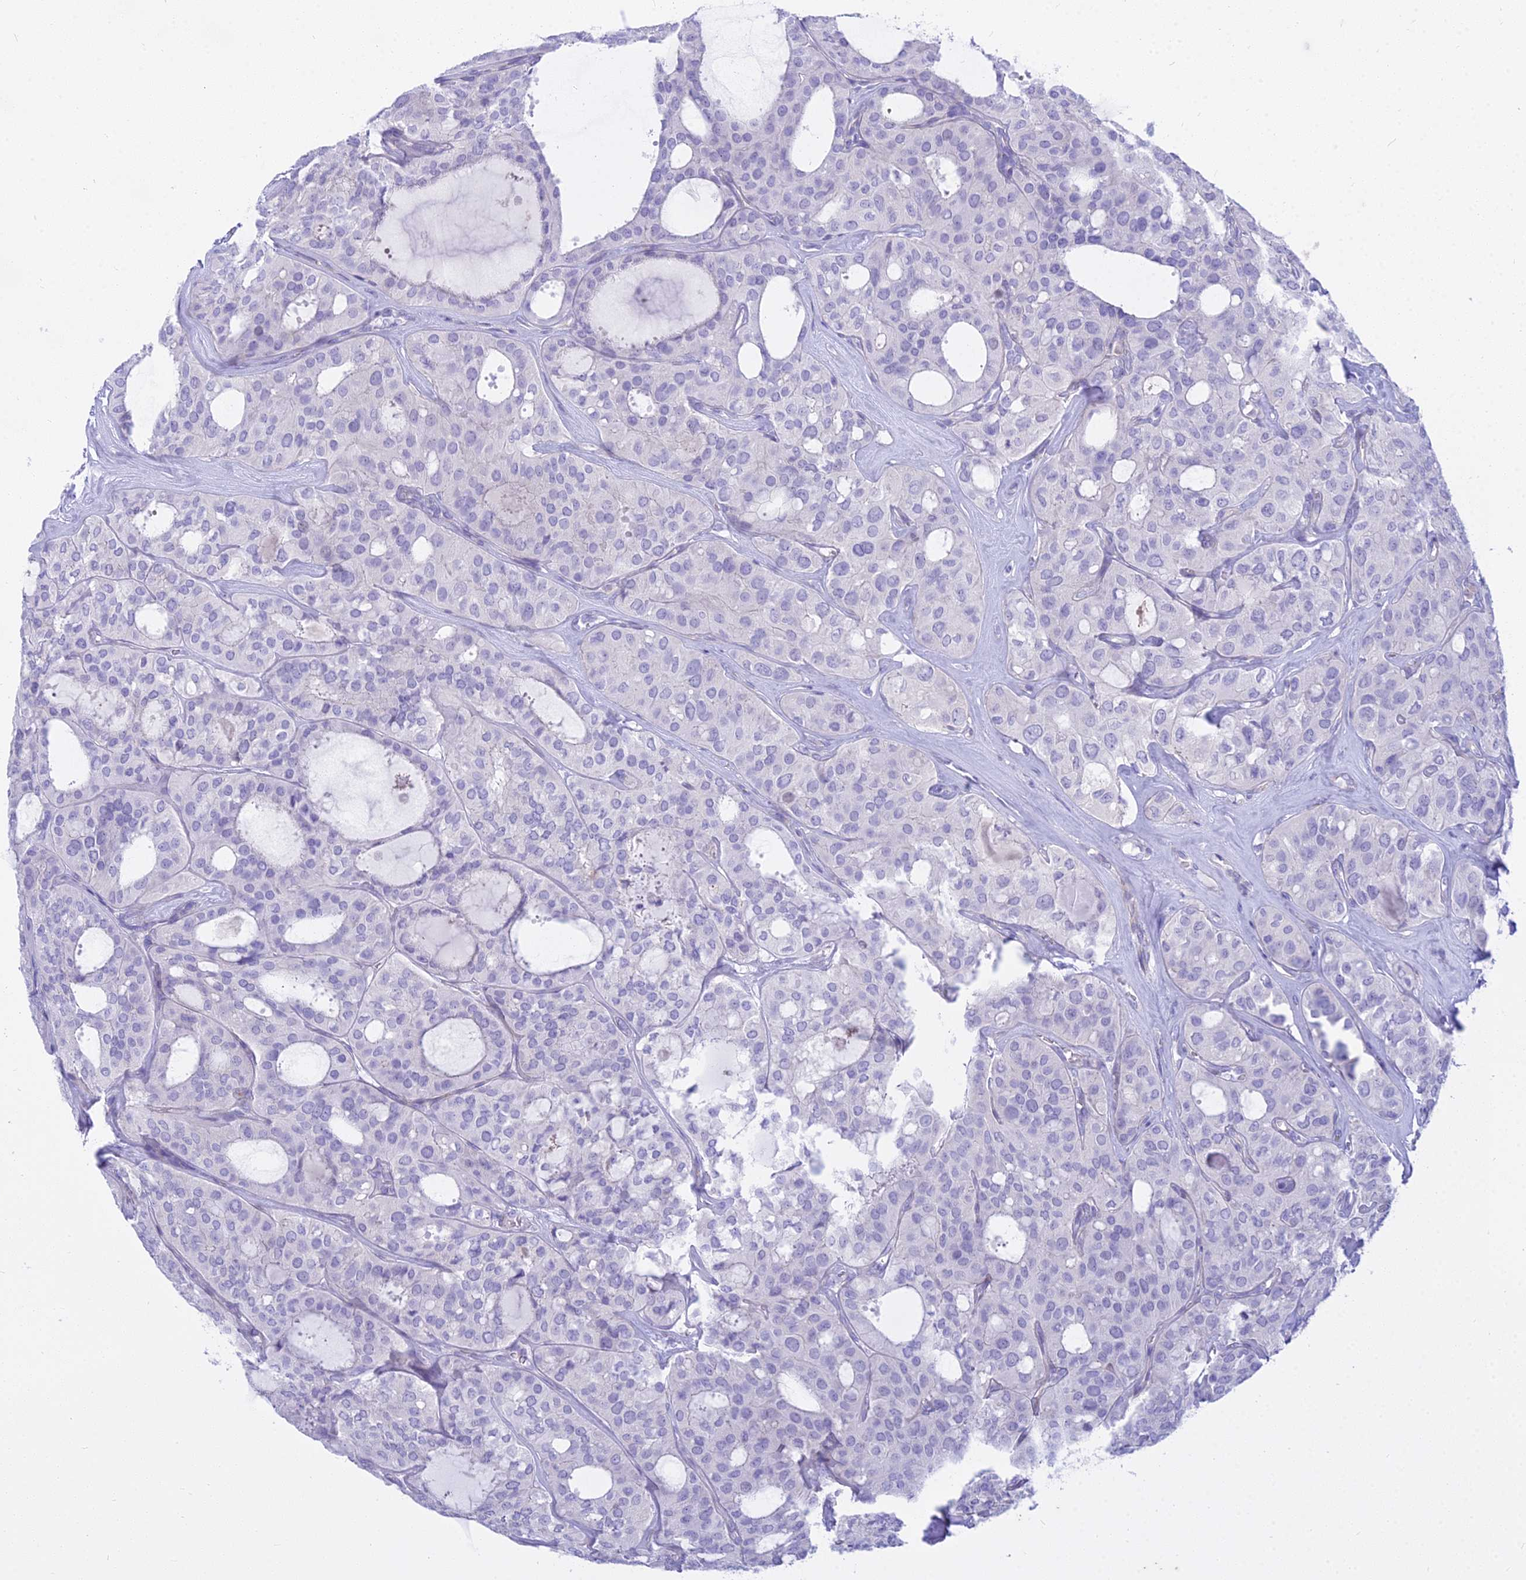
{"staining": {"intensity": "negative", "quantity": "none", "location": "none"}, "tissue": "thyroid cancer", "cell_type": "Tumor cells", "image_type": "cancer", "snomed": [{"axis": "morphology", "description": "Follicular adenoma carcinoma, NOS"}, {"axis": "topography", "description": "Thyroid gland"}], "caption": "There is no significant expression in tumor cells of thyroid cancer.", "gene": "SMIM24", "patient": {"sex": "male", "age": 75}}